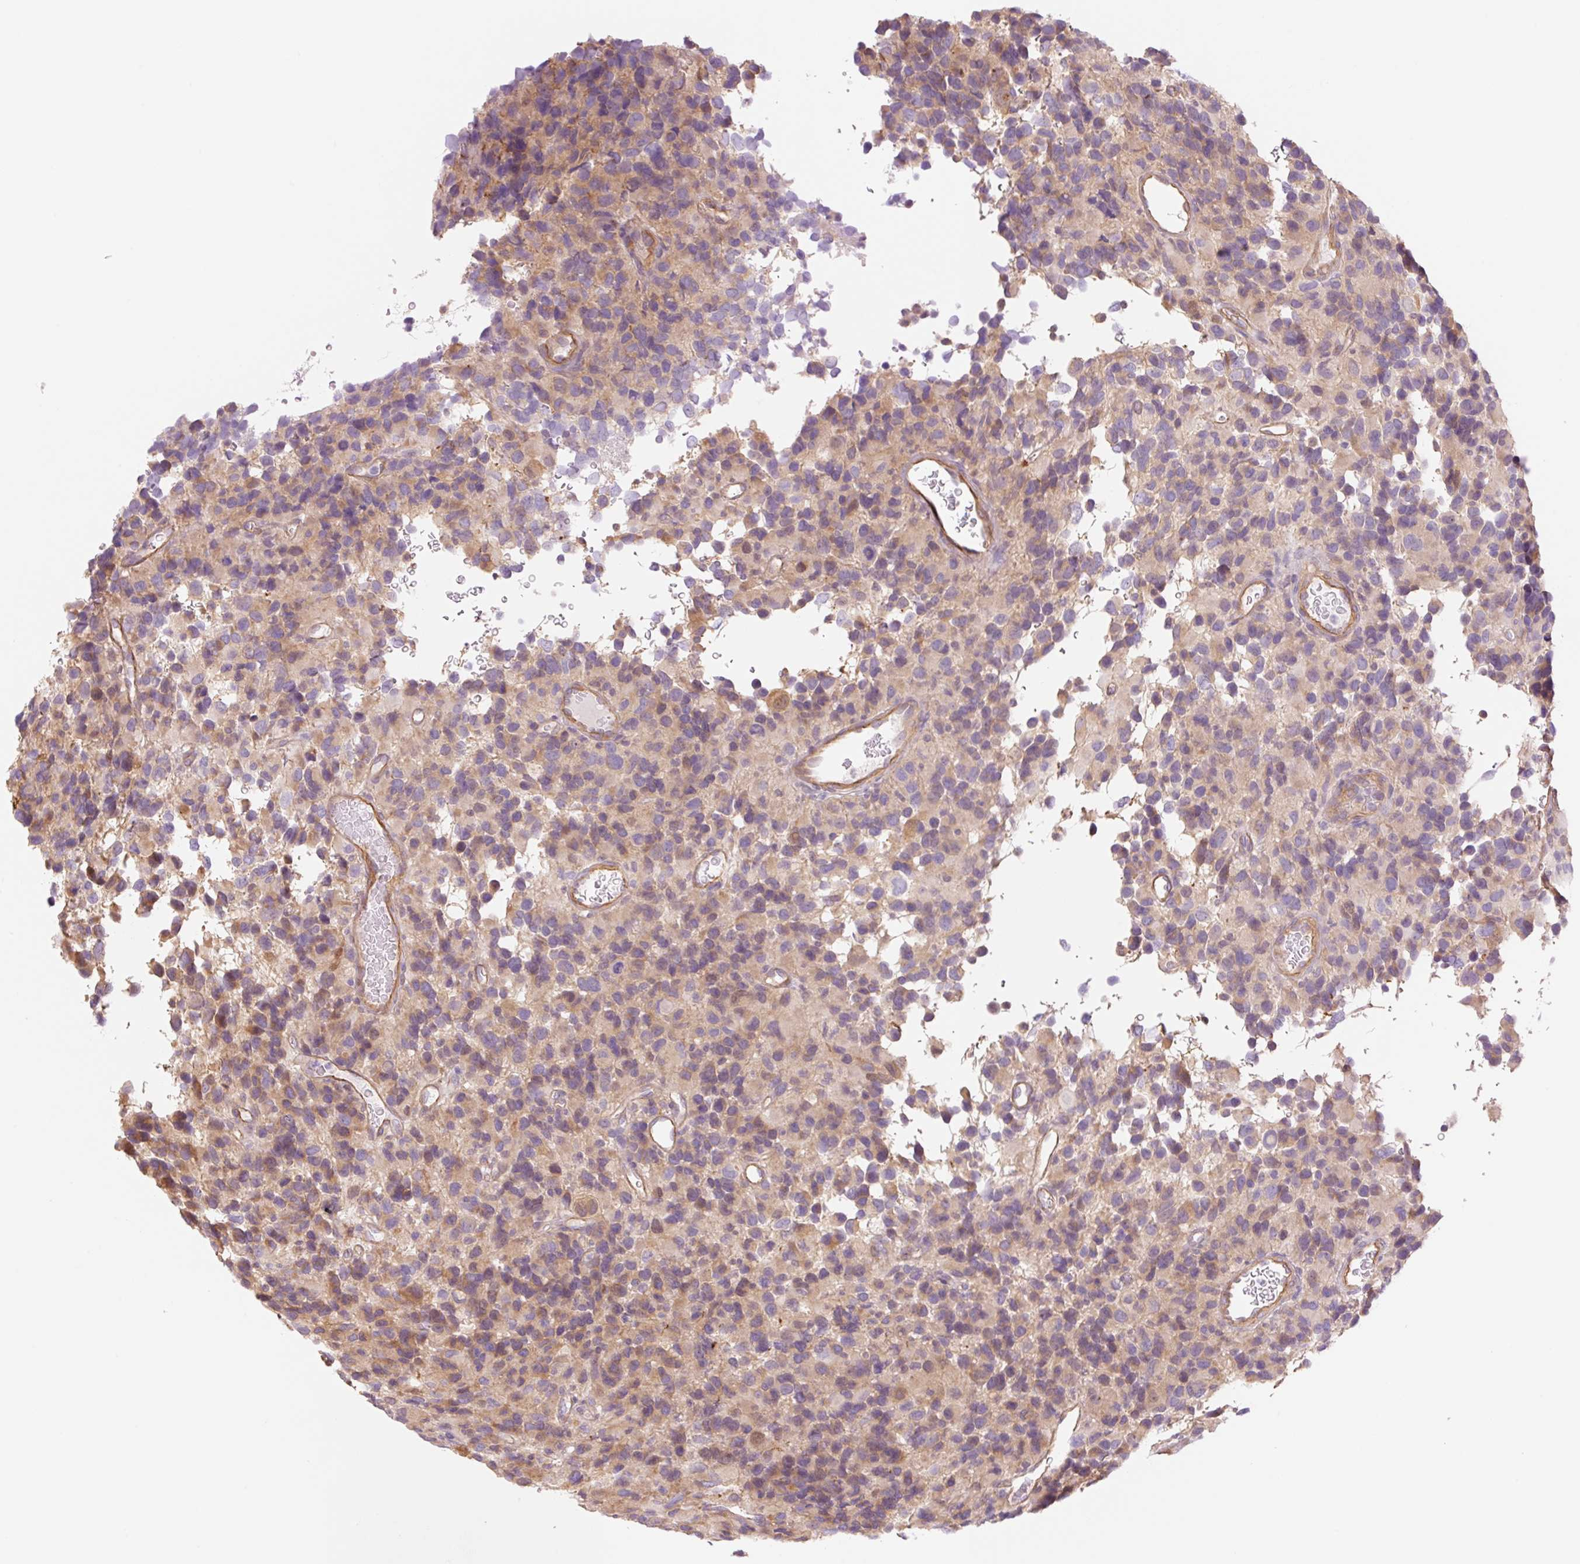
{"staining": {"intensity": "moderate", "quantity": "25%-75%", "location": "cytoplasmic/membranous"}, "tissue": "glioma", "cell_type": "Tumor cells", "image_type": "cancer", "snomed": [{"axis": "morphology", "description": "Glioma, malignant, High grade"}, {"axis": "topography", "description": "Brain"}], "caption": "Immunohistochemical staining of human high-grade glioma (malignant) demonstrates medium levels of moderate cytoplasmic/membranous protein positivity in about 25%-75% of tumor cells.", "gene": "NLRP5", "patient": {"sex": "male", "age": 77}}